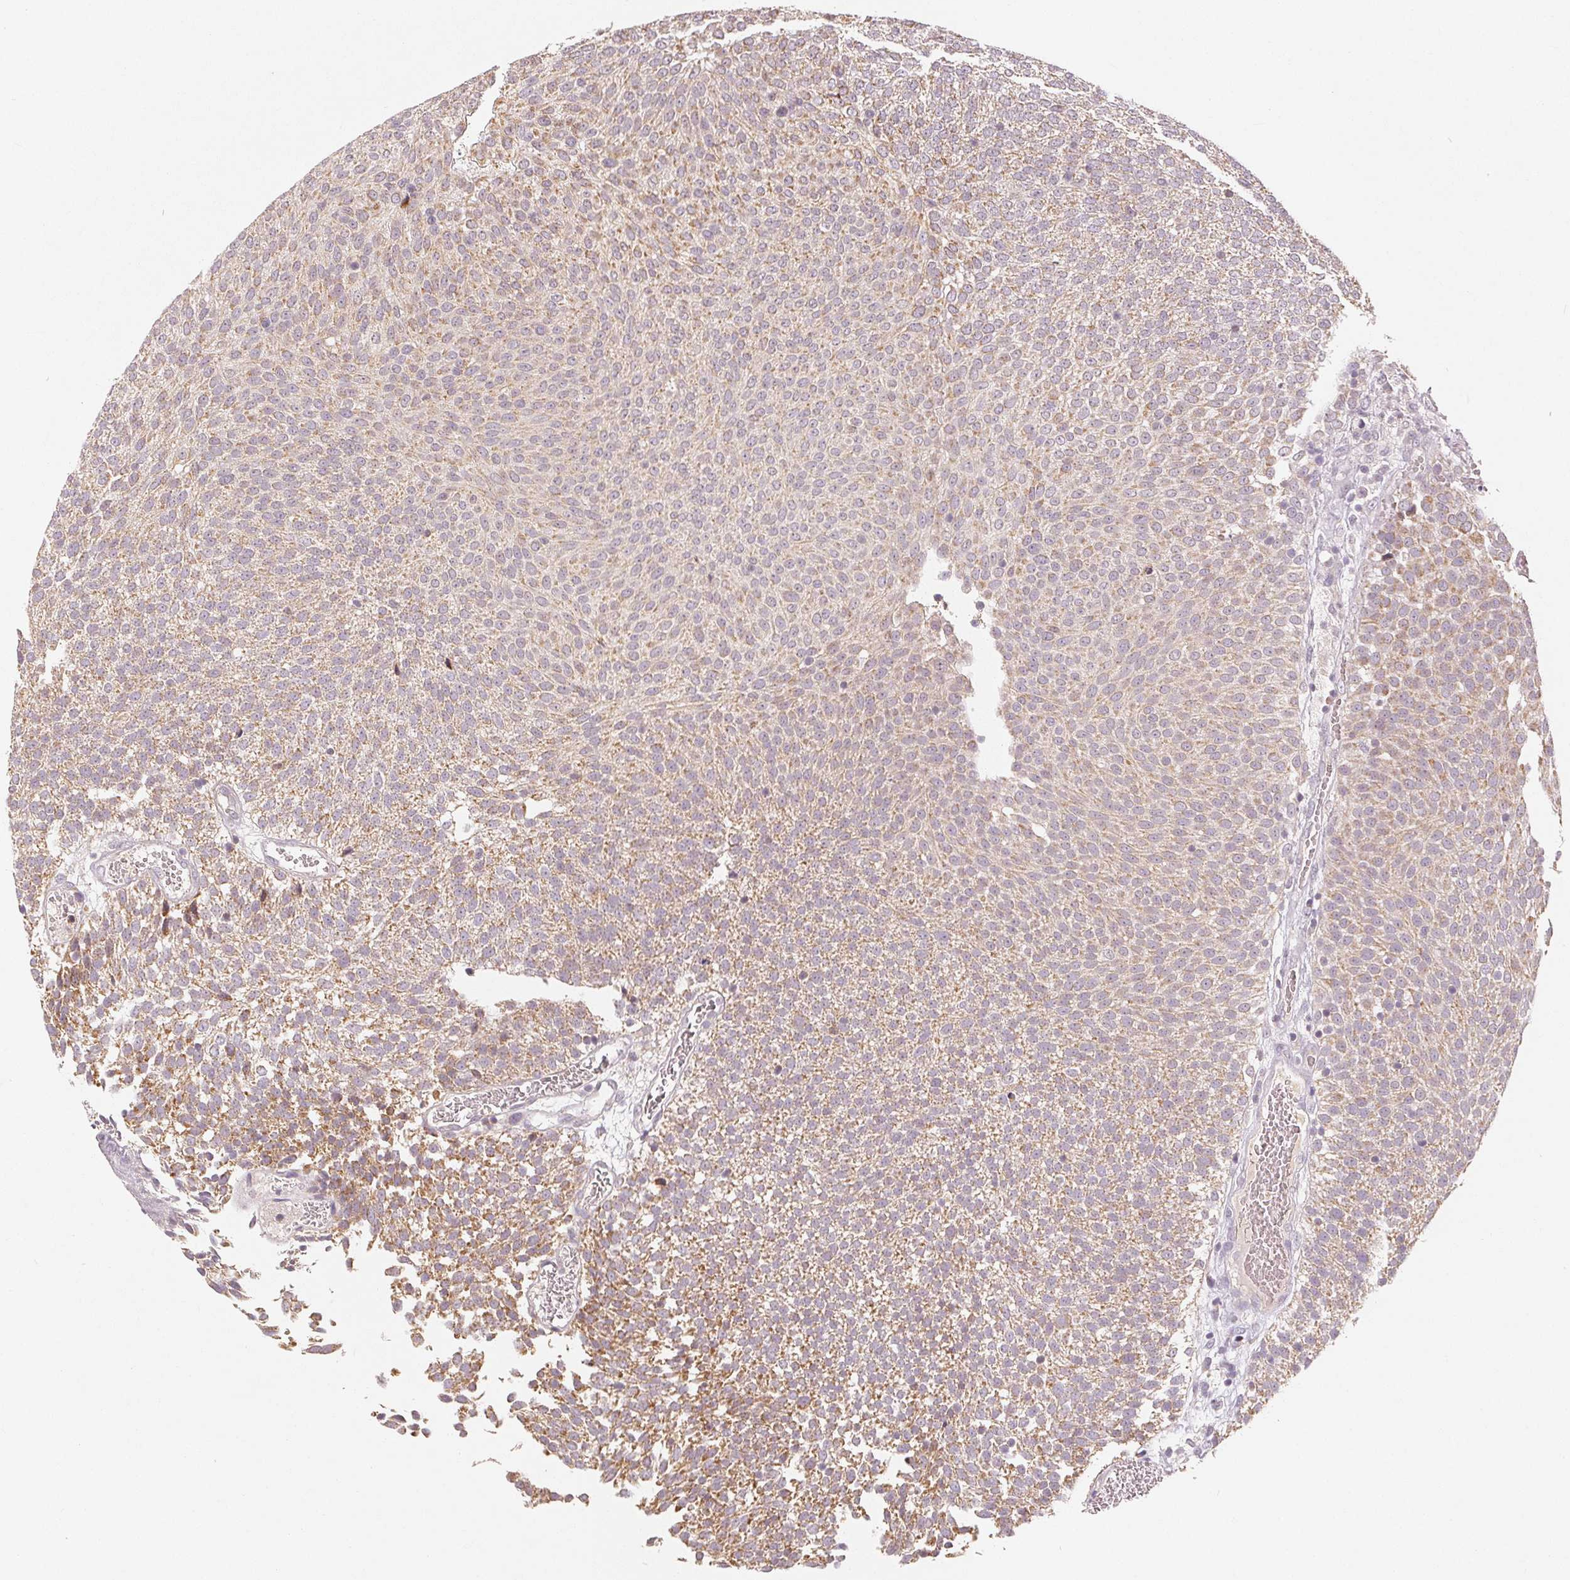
{"staining": {"intensity": "moderate", "quantity": "25%-75%", "location": "cytoplasmic/membranous"}, "tissue": "urothelial cancer", "cell_type": "Tumor cells", "image_type": "cancer", "snomed": [{"axis": "morphology", "description": "Urothelial carcinoma, Low grade"}, {"axis": "topography", "description": "Urinary bladder"}], "caption": "Immunohistochemistry micrograph of human urothelial cancer stained for a protein (brown), which exhibits medium levels of moderate cytoplasmic/membranous expression in approximately 25%-75% of tumor cells.", "gene": "GHITM", "patient": {"sex": "female", "age": 79}}